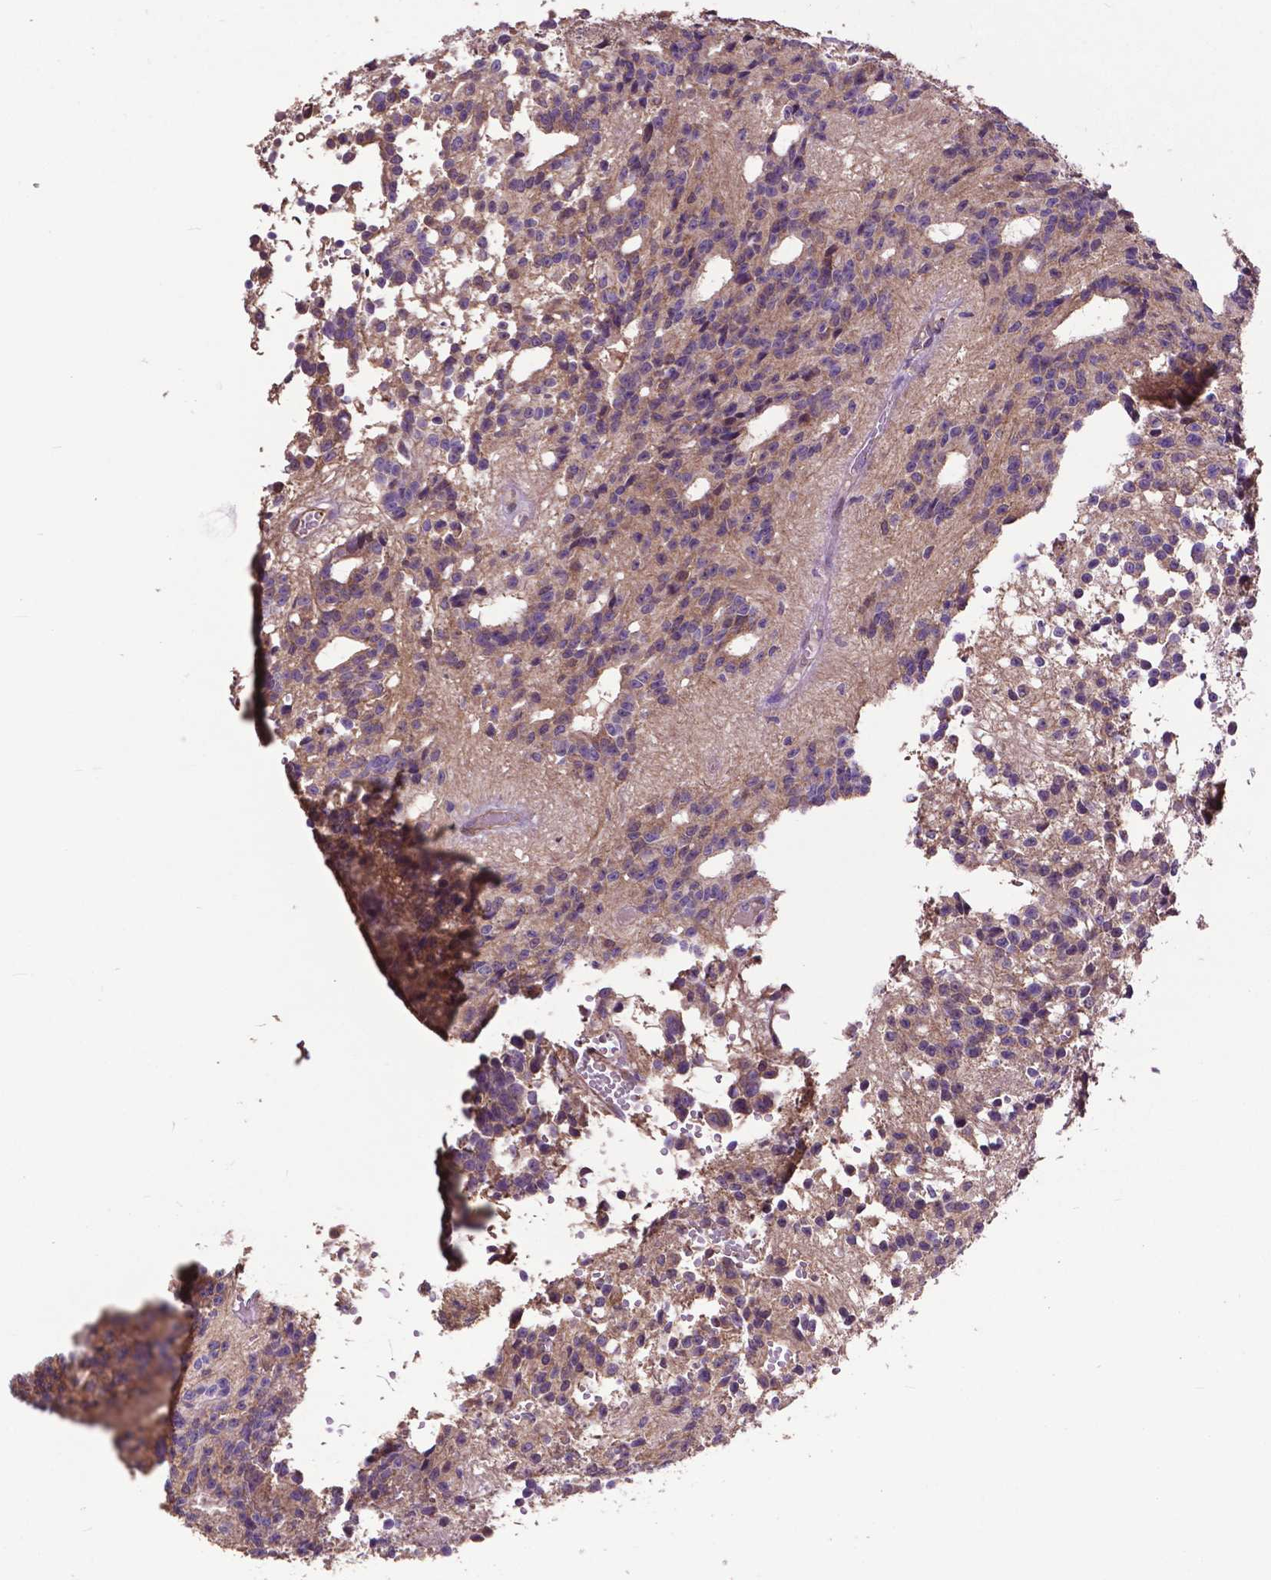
{"staining": {"intensity": "negative", "quantity": "none", "location": "none"}, "tissue": "glioma", "cell_type": "Tumor cells", "image_type": "cancer", "snomed": [{"axis": "morphology", "description": "Glioma, malignant, Low grade"}, {"axis": "topography", "description": "Brain"}], "caption": "High magnification brightfield microscopy of malignant glioma (low-grade) stained with DAB (3,3'-diaminobenzidine) (brown) and counterstained with hematoxylin (blue): tumor cells show no significant expression.", "gene": "PDLIM1", "patient": {"sex": "male", "age": 31}}